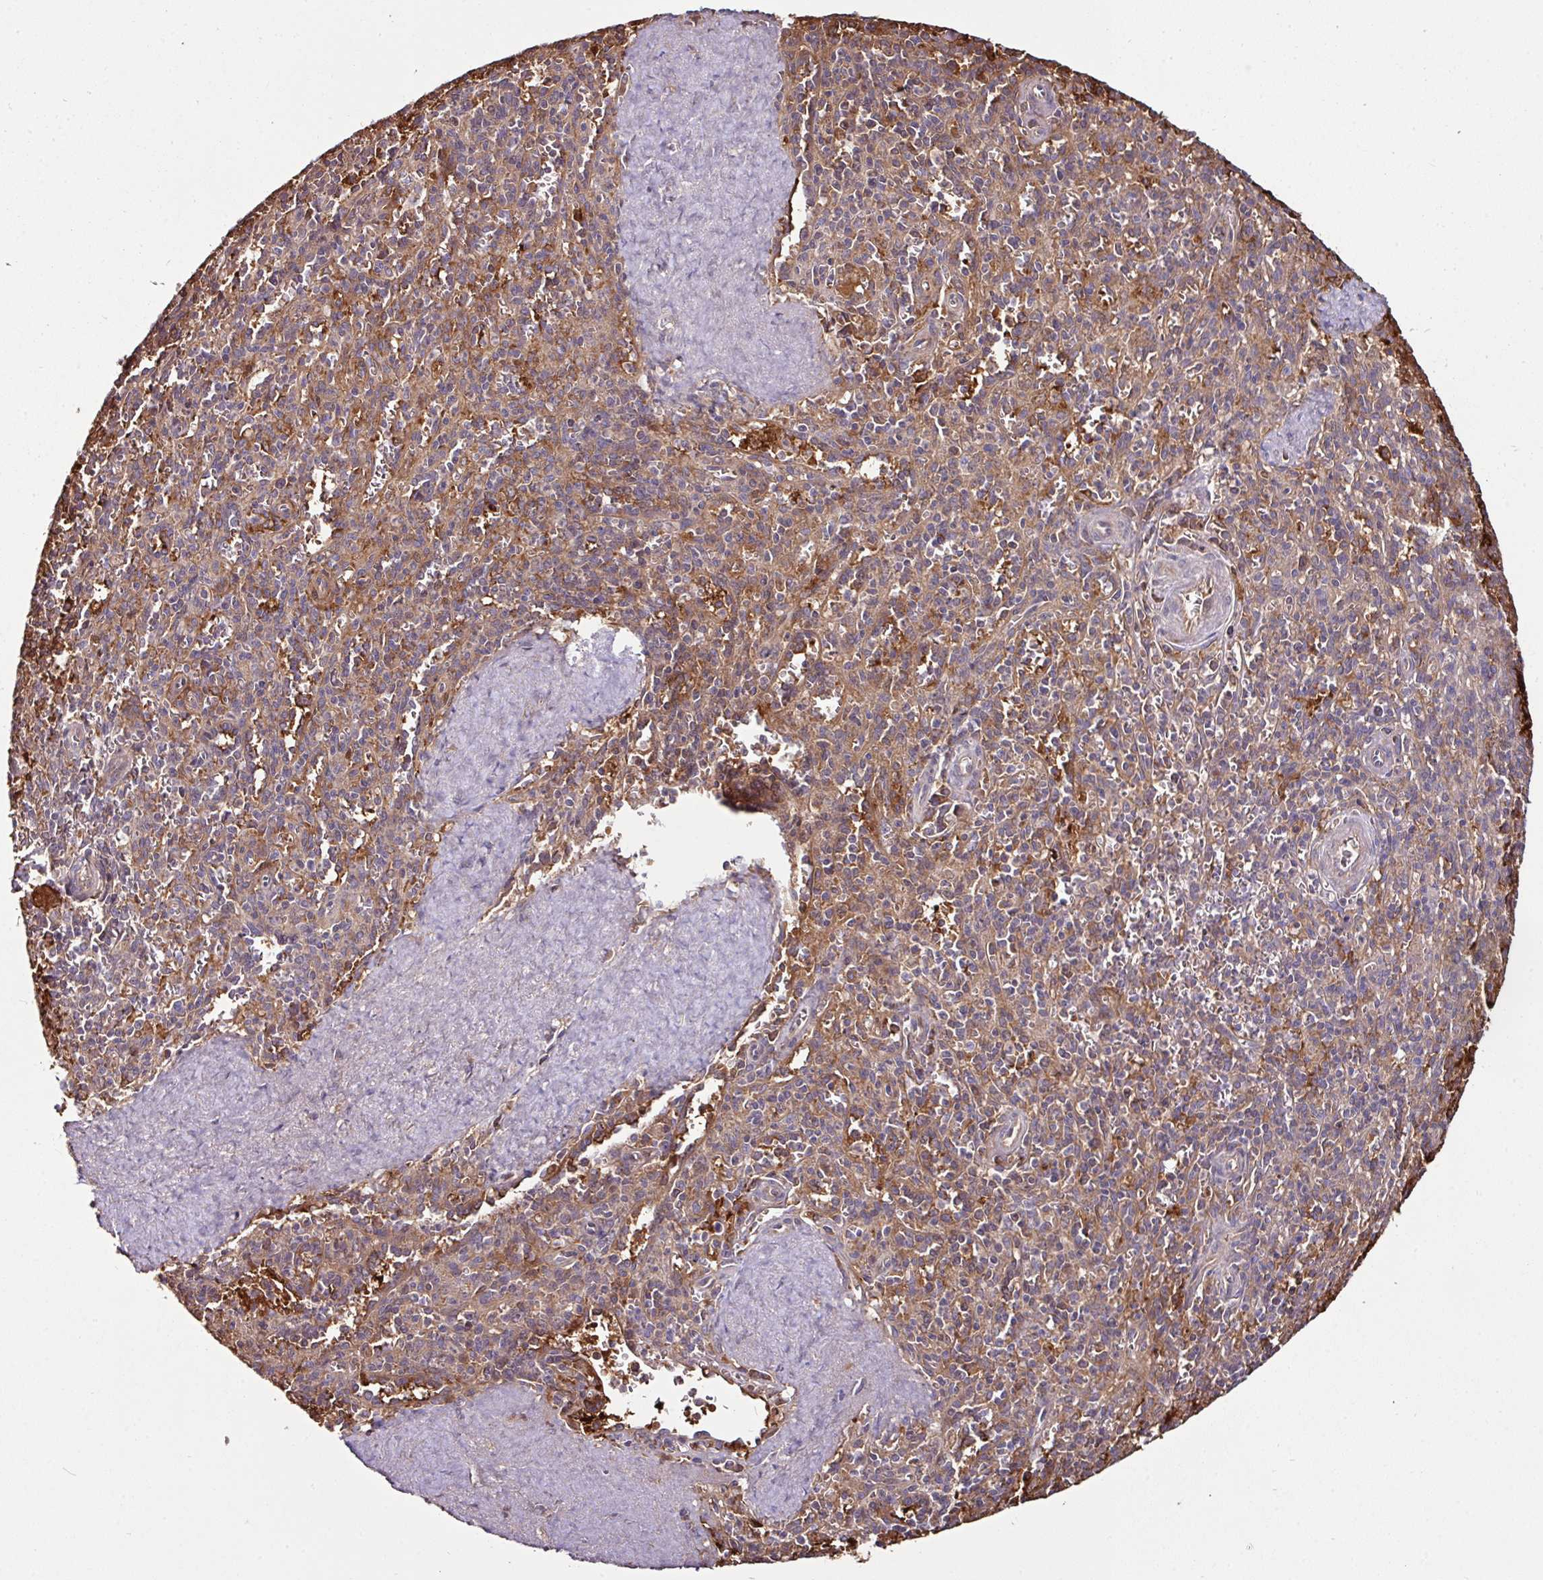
{"staining": {"intensity": "strong", "quantity": "25%-75%", "location": "cytoplasmic/membranous"}, "tissue": "spleen", "cell_type": "Cells in red pulp", "image_type": "normal", "snomed": [{"axis": "morphology", "description": "Normal tissue, NOS"}, {"axis": "topography", "description": "Spleen"}], "caption": "A high-resolution histopathology image shows immunohistochemistry (IHC) staining of unremarkable spleen, which shows strong cytoplasmic/membranous expression in approximately 25%-75% of cells in red pulp. The staining is performed using DAB brown chromogen to label protein expression. The nuclei are counter-stained blue using hematoxylin.", "gene": "GNPDA1", "patient": {"sex": "female", "age": 70}}